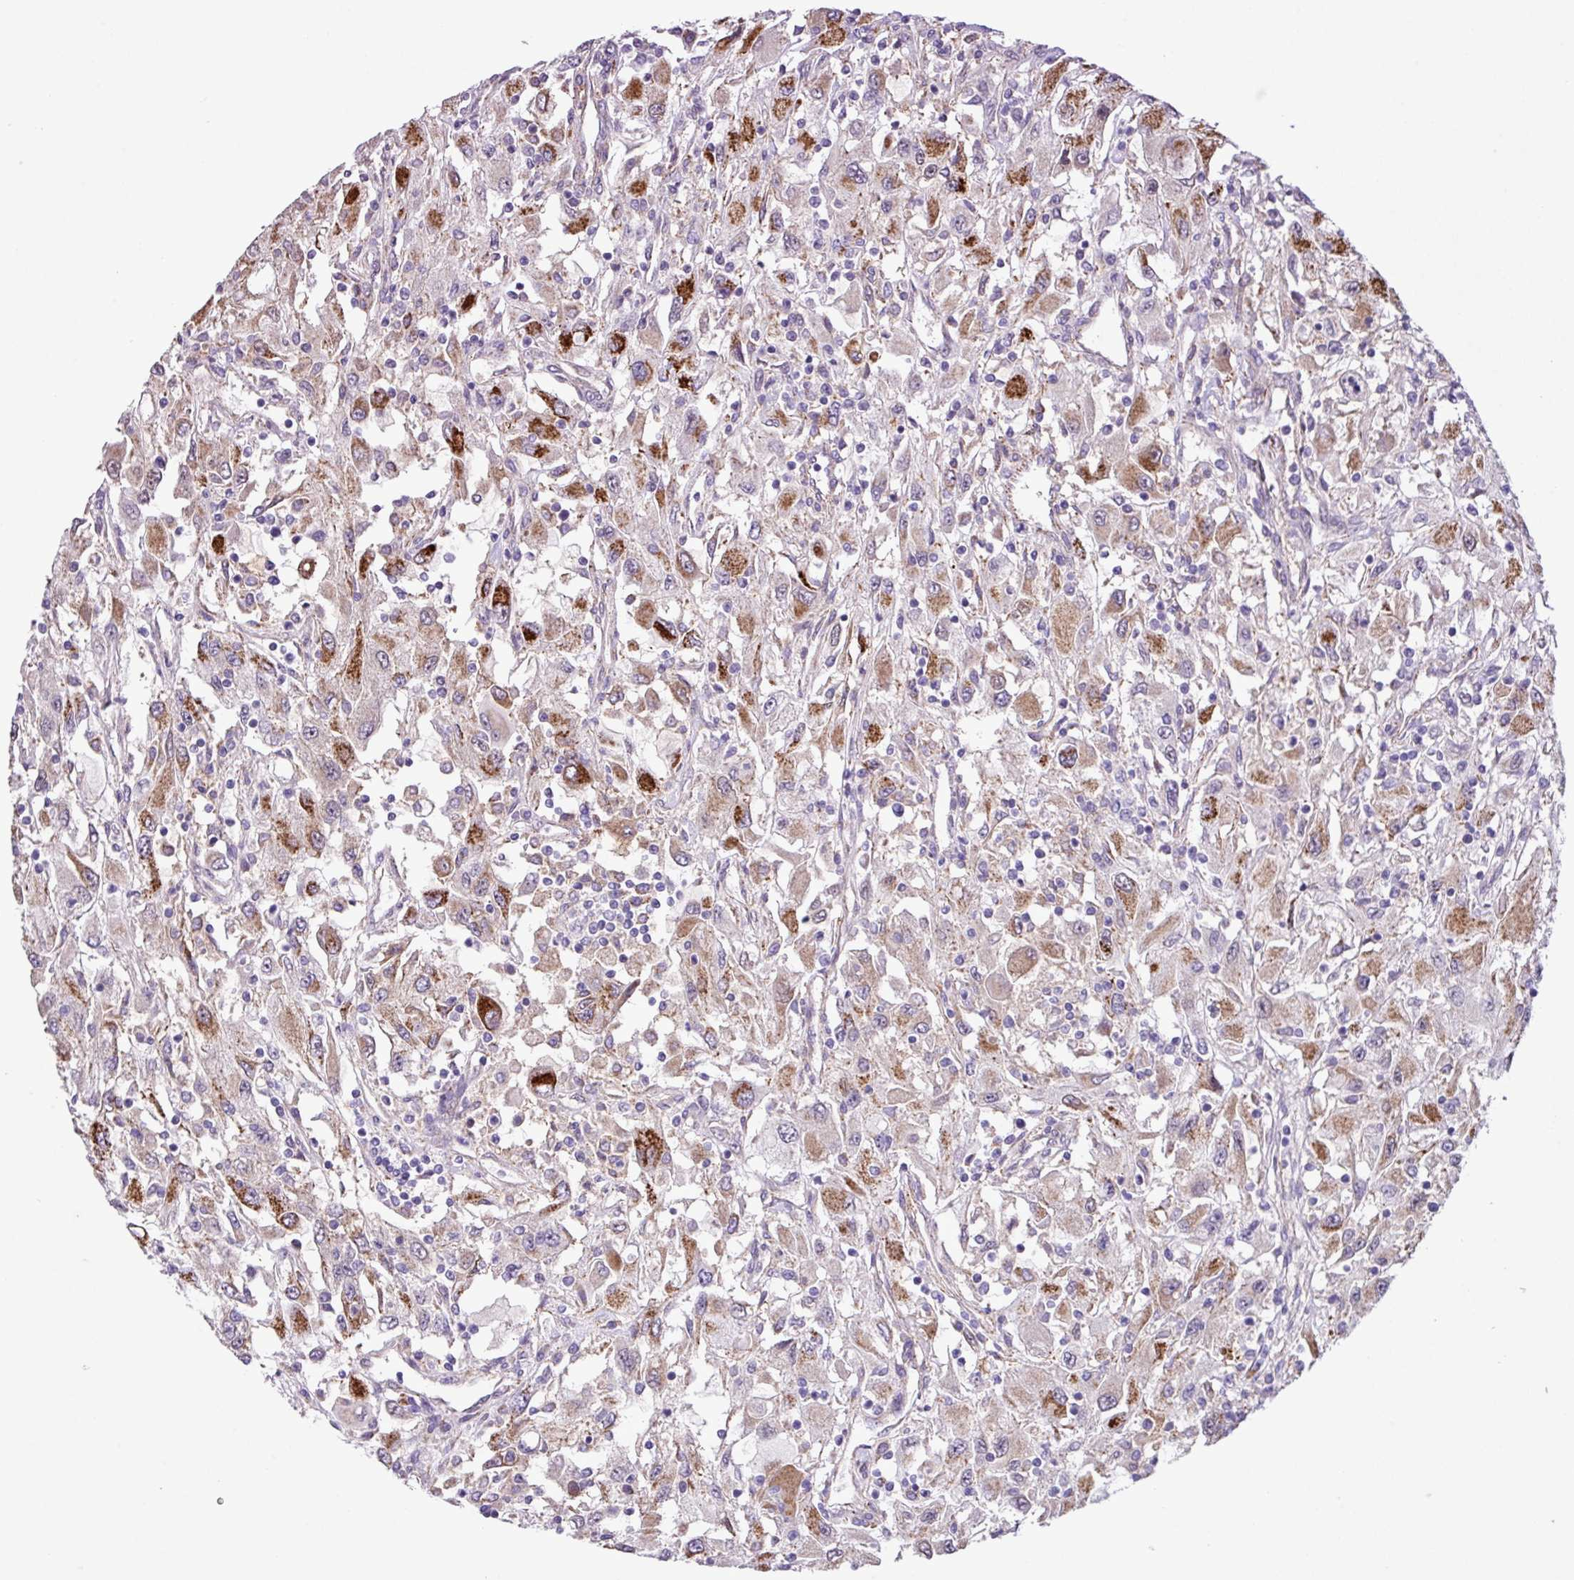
{"staining": {"intensity": "moderate", "quantity": "25%-75%", "location": "cytoplasmic/membranous"}, "tissue": "renal cancer", "cell_type": "Tumor cells", "image_type": "cancer", "snomed": [{"axis": "morphology", "description": "Adenocarcinoma, NOS"}, {"axis": "topography", "description": "Kidney"}], "caption": "Immunohistochemical staining of human renal adenocarcinoma displays medium levels of moderate cytoplasmic/membranous positivity in approximately 25%-75% of tumor cells.", "gene": "RPP25L", "patient": {"sex": "female", "age": 67}}